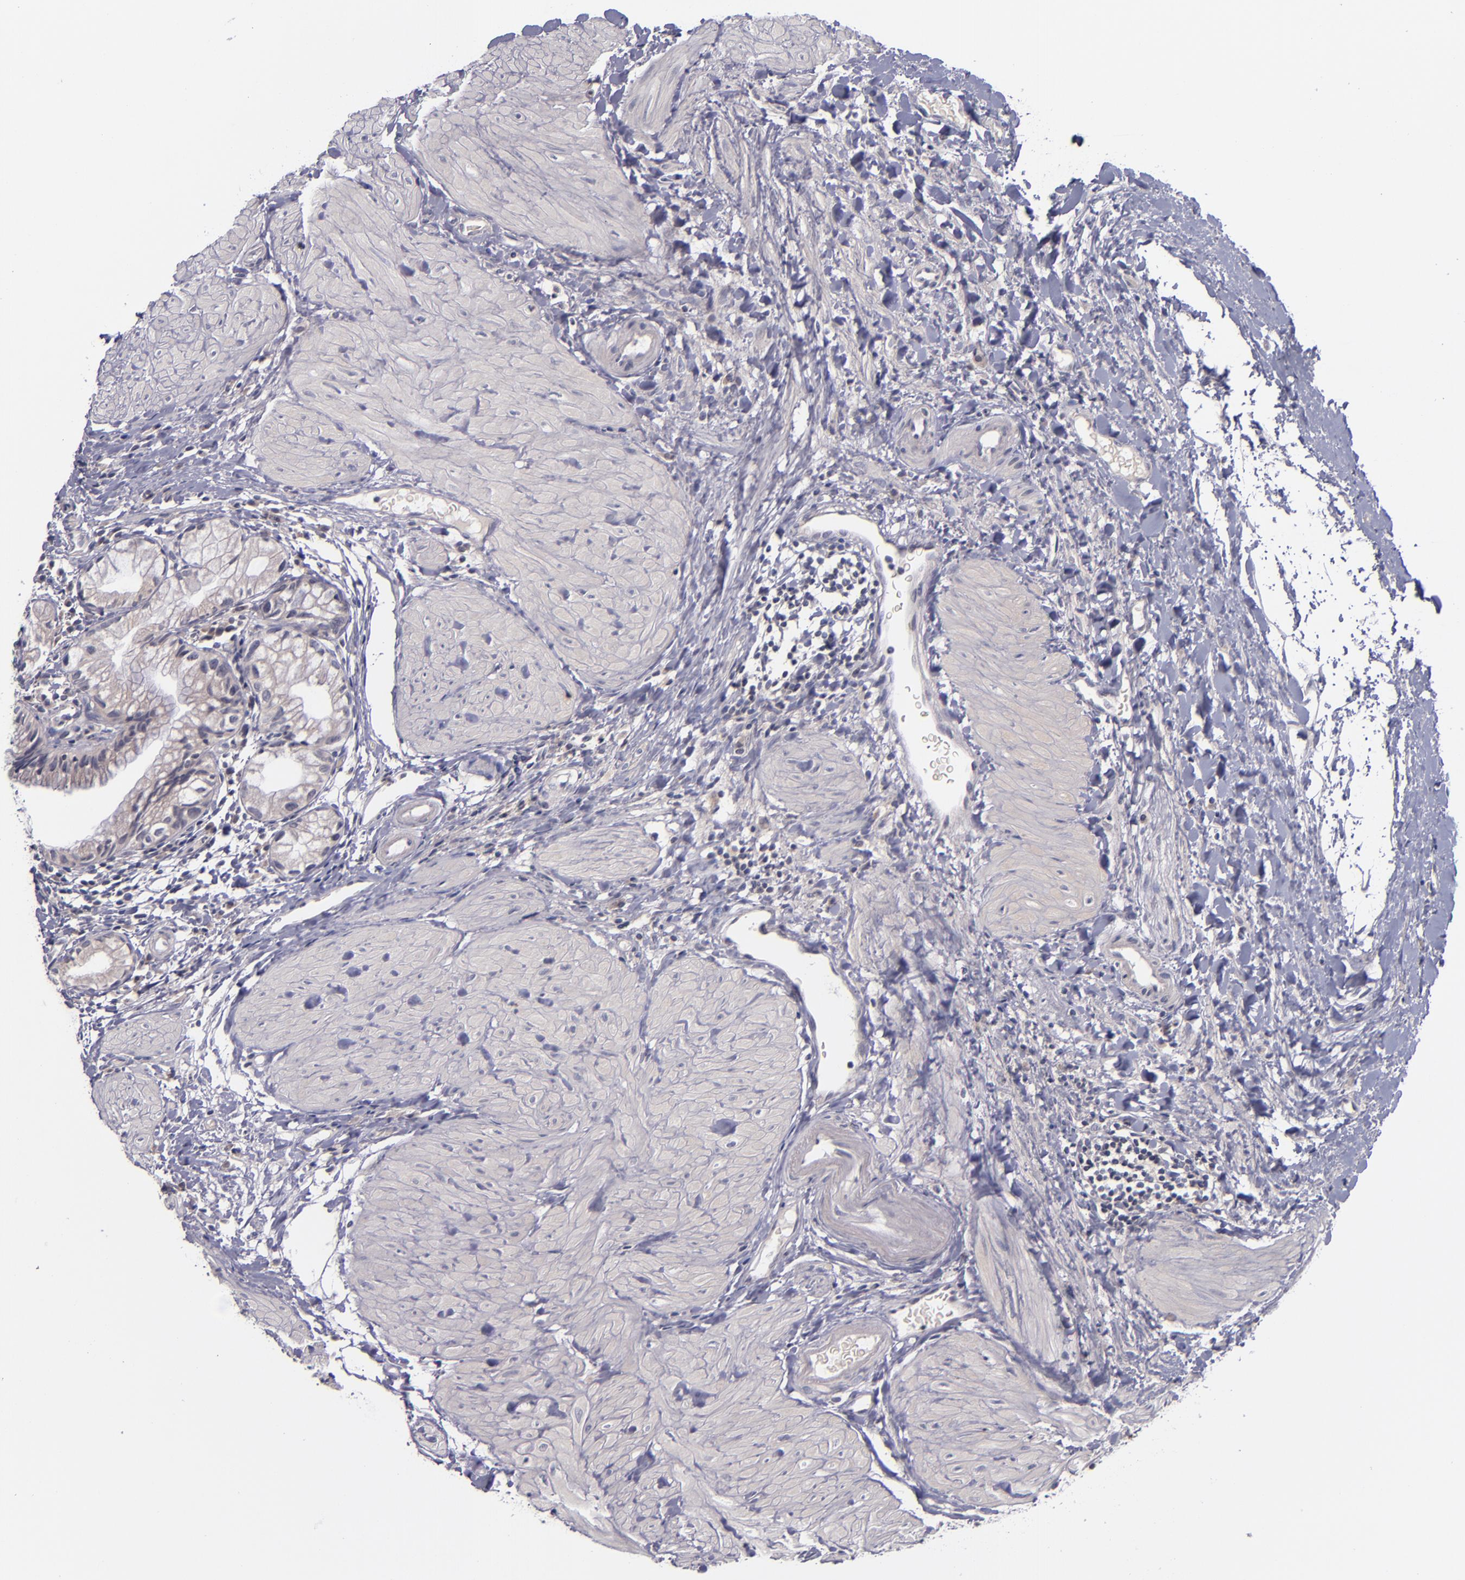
{"staining": {"intensity": "weak", "quantity": ">75%", "location": "cytoplasmic/membranous"}, "tissue": "gallbladder", "cell_type": "Glandular cells", "image_type": "normal", "snomed": [{"axis": "morphology", "description": "Normal tissue, NOS"}, {"axis": "morphology", "description": "Inflammation, NOS"}, {"axis": "topography", "description": "Gallbladder"}], "caption": "Brown immunohistochemical staining in unremarkable human gallbladder reveals weak cytoplasmic/membranous staining in about >75% of glandular cells.", "gene": "TSC2", "patient": {"sex": "male", "age": 66}}